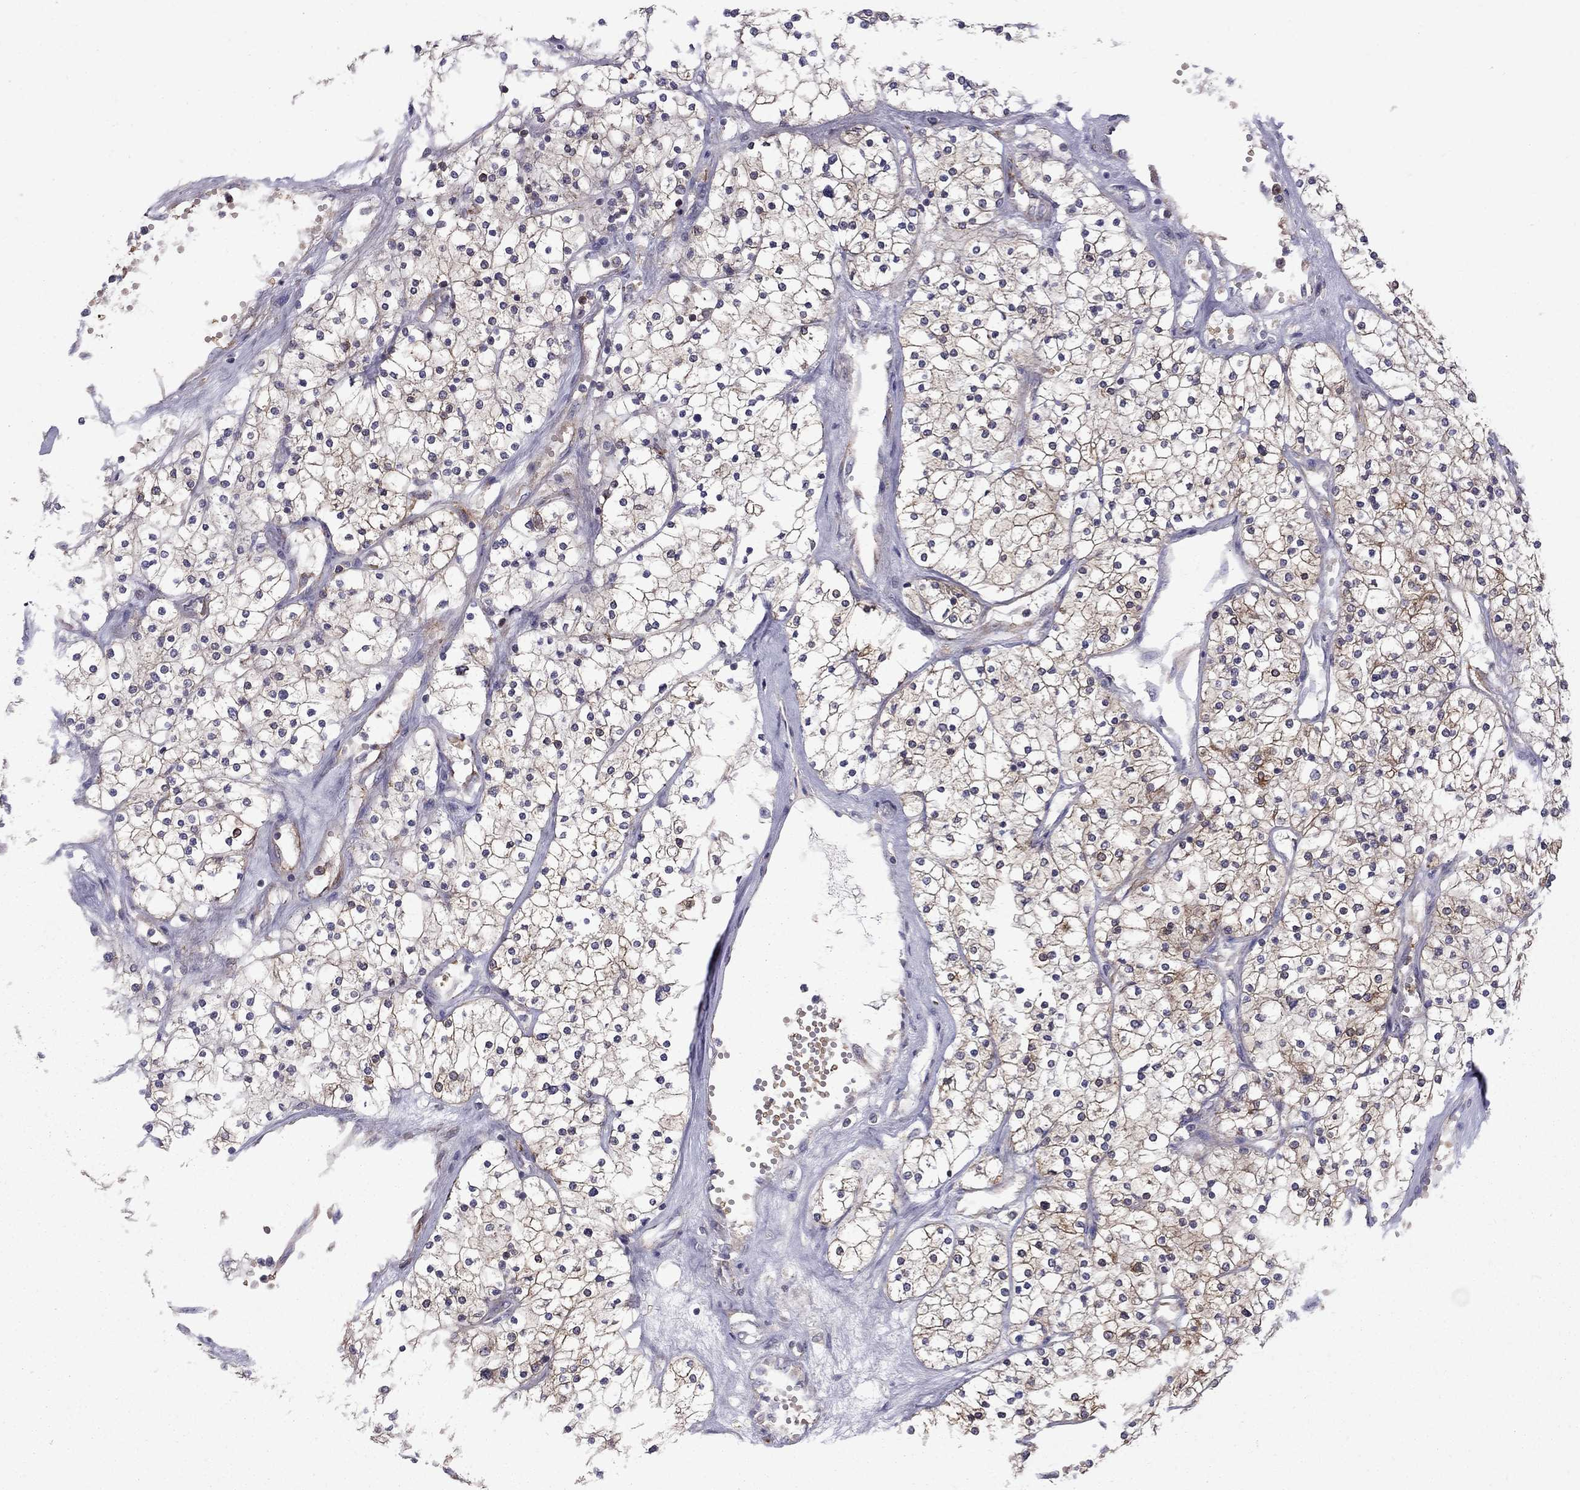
{"staining": {"intensity": "moderate", "quantity": ">75%", "location": "cytoplasmic/membranous"}, "tissue": "renal cancer", "cell_type": "Tumor cells", "image_type": "cancer", "snomed": [{"axis": "morphology", "description": "Adenocarcinoma, NOS"}, {"axis": "topography", "description": "Kidney"}], "caption": "Immunohistochemical staining of adenocarcinoma (renal) shows medium levels of moderate cytoplasmic/membranous protein positivity in approximately >75% of tumor cells. (DAB IHC, brown staining for protein, blue staining for nuclei).", "gene": "EIF4E3", "patient": {"sex": "male", "age": 80}}